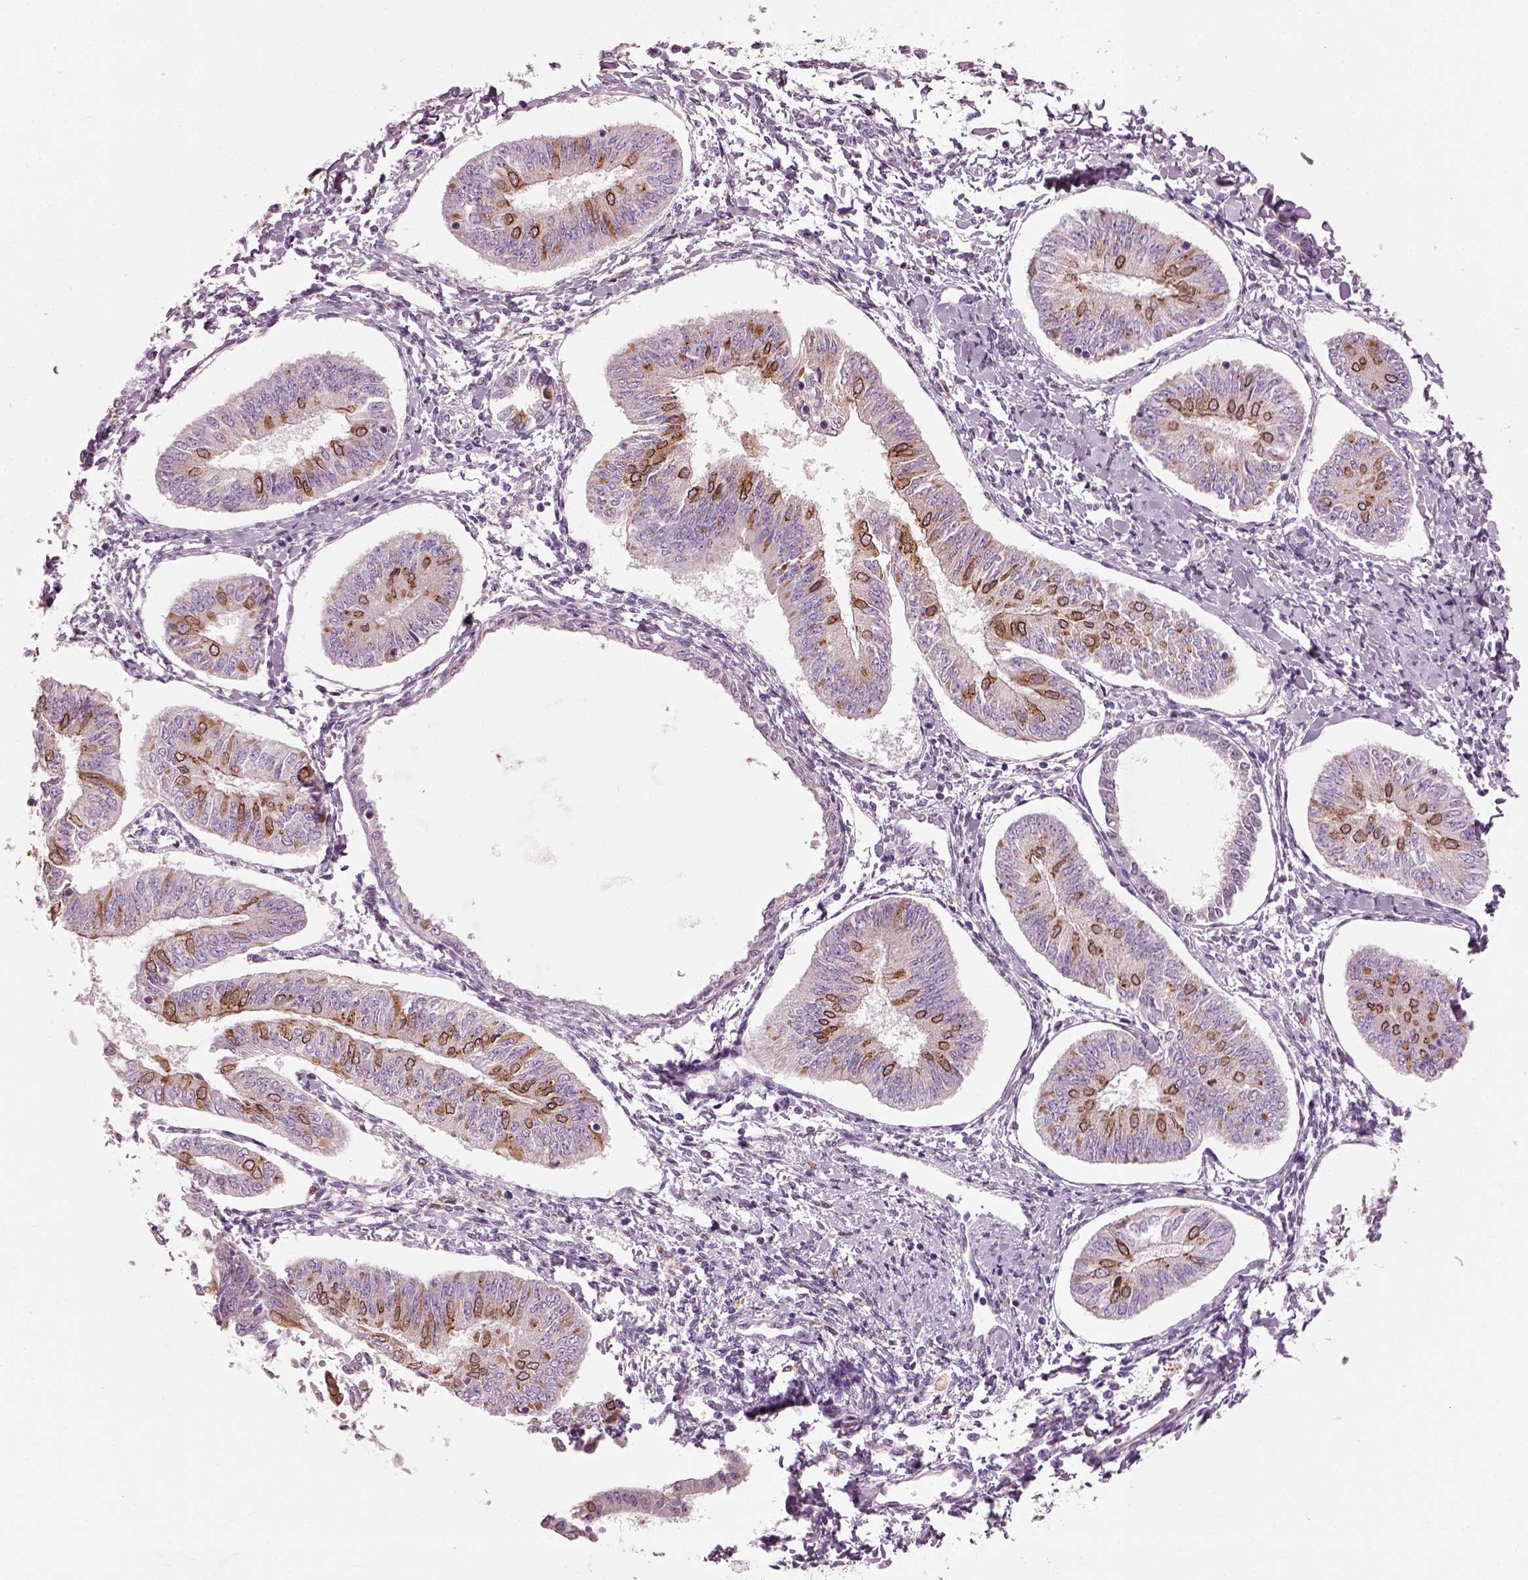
{"staining": {"intensity": "strong", "quantity": "<25%", "location": "cytoplasmic/membranous"}, "tissue": "endometrial cancer", "cell_type": "Tumor cells", "image_type": "cancer", "snomed": [{"axis": "morphology", "description": "Adenocarcinoma, NOS"}, {"axis": "topography", "description": "Endometrium"}], "caption": "Human endometrial adenocarcinoma stained with a brown dye exhibits strong cytoplasmic/membranous positive positivity in approximately <25% of tumor cells.", "gene": "TMEM231", "patient": {"sex": "female", "age": 58}}